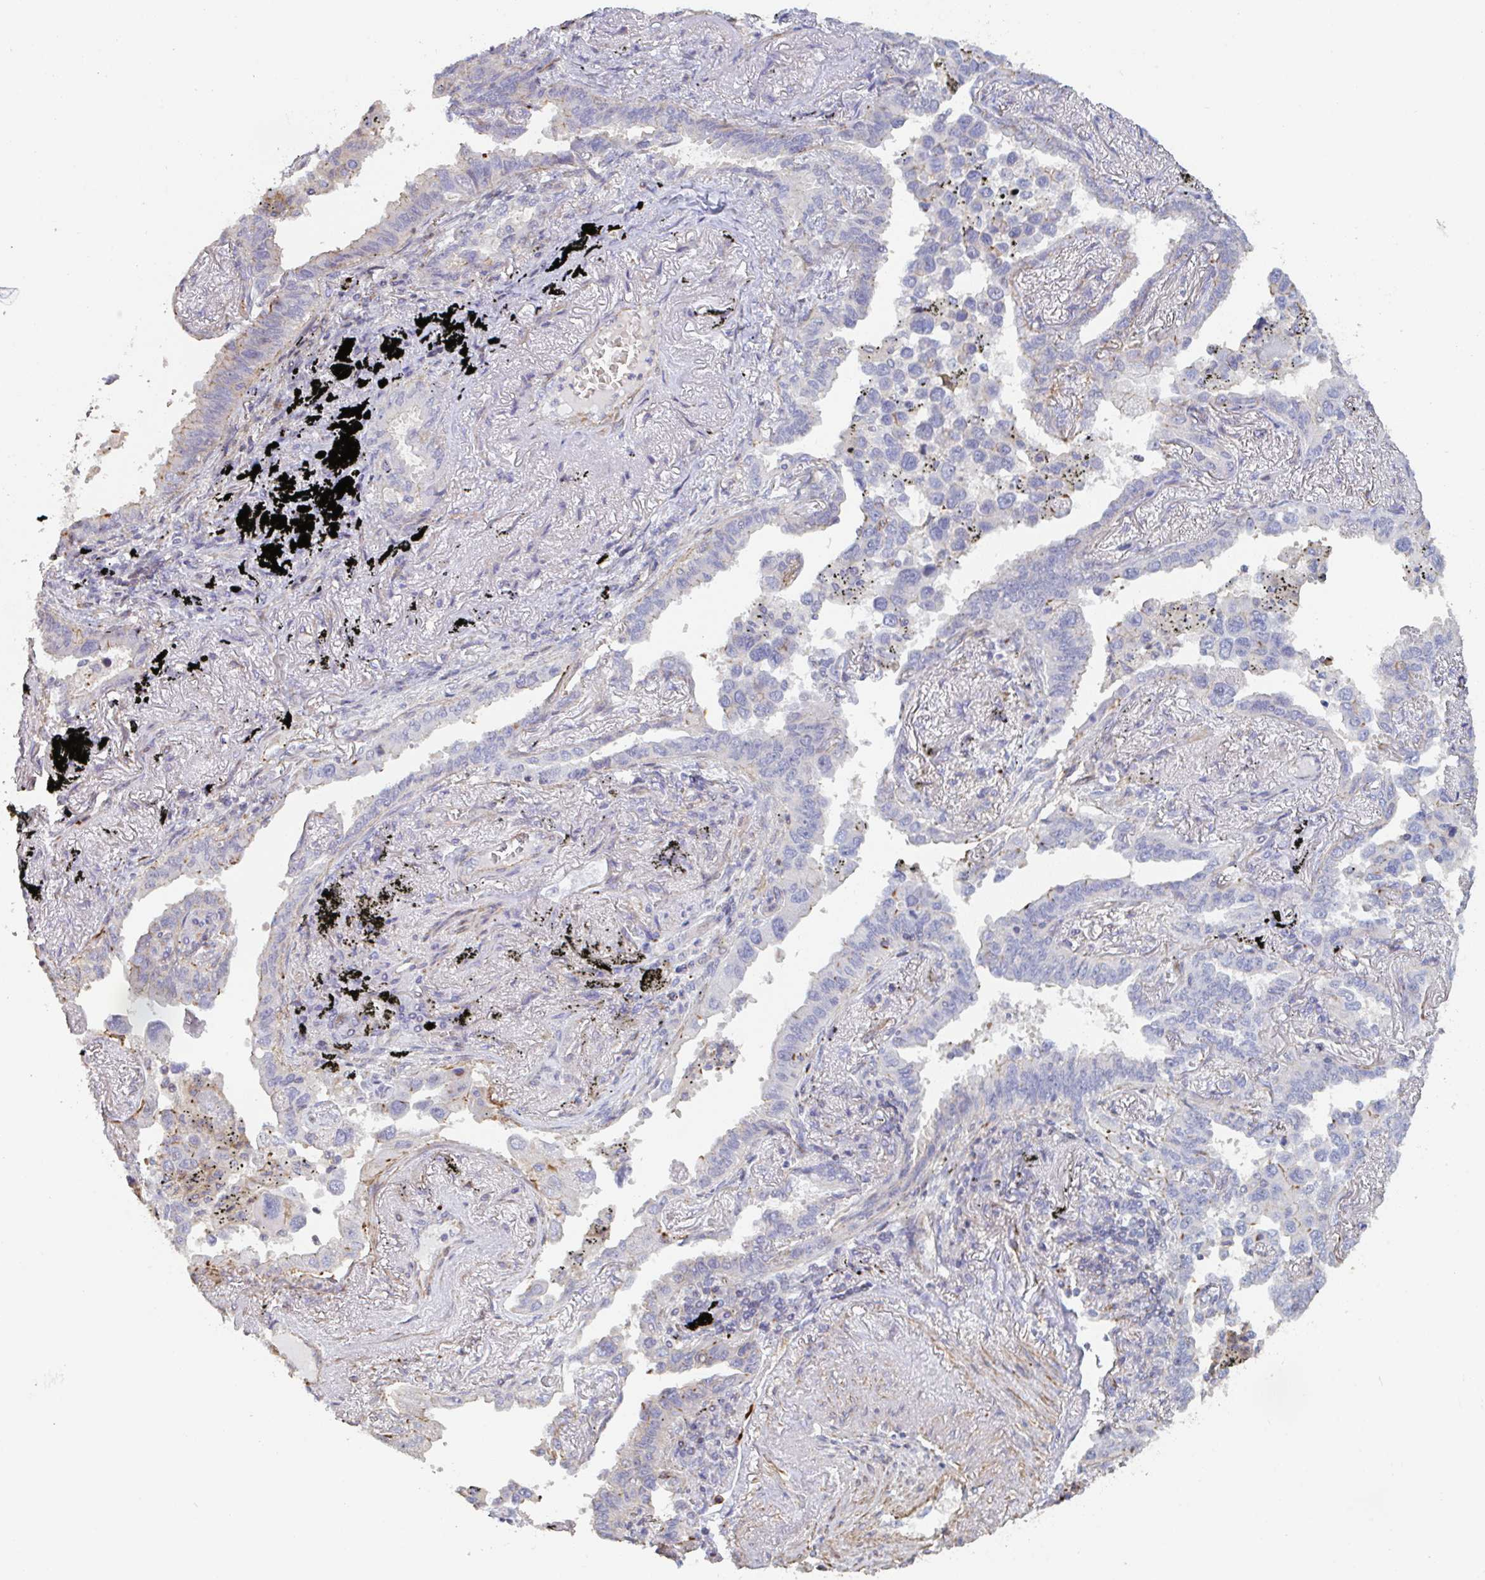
{"staining": {"intensity": "weak", "quantity": "<25%", "location": "cytoplasmic/membranous"}, "tissue": "lung cancer", "cell_type": "Tumor cells", "image_type": "cancer", "snomed": [{"axis": "morphology", "description": "Adenocarcinoma, NOS"}, {"axis": "topography", "description": "Lung"}], "caption": "This micrograph is of lung adenocarcinoma stained with immunohistochemistry to label a protein in brown with the nuclei are counter-stained blue. There is no expression in tumor cells. The staining is performed using DAB brown chromogen with nuclei counter-stained in using hematoxylin.", "gene": "FZD2", "patient": {"sex": "male", "age": 67}}